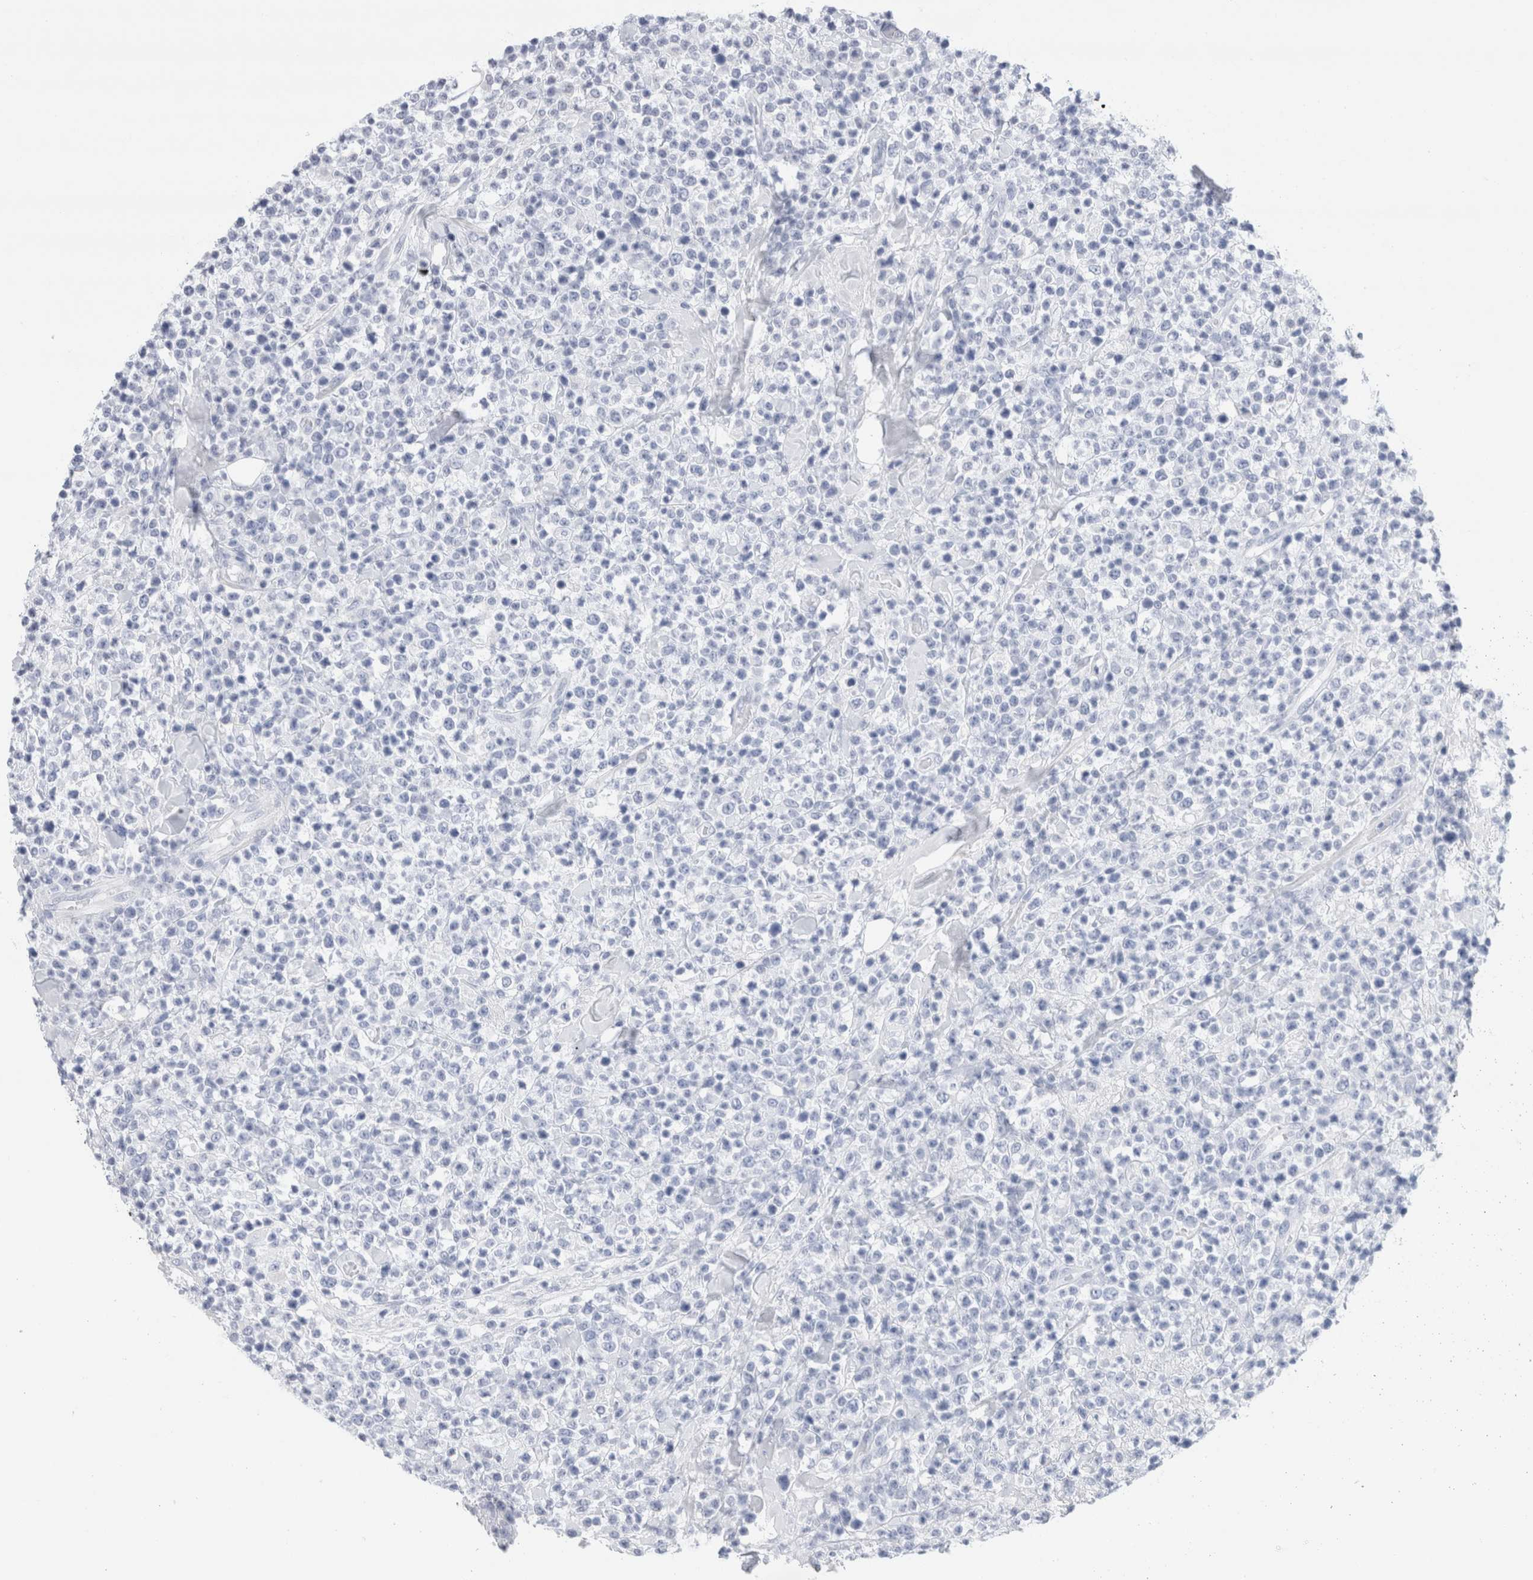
{"staining": {"intensity": "negative", "quantity": "none", "location": "none"}, "tissue": "lymphoma", "cell_type": "Tumor cells", "image_type": "cancer", "snomed": [{"axis": "morphology", "description": "Malignant lymphoma, non-Hodgkin's type, High grade"}, {"axis": "topography", "description": "Colon"}], "caption": "High-grade malignant lymphoma, non-Hodgkin's type was stained to show a protein in brown. There is no significant staining in tumor cells. (Stains: DAB immunohistochemistry with hematoxylin counter stain, Microscopy: brightfield microscopy at high magnification).", "gene": "ECHDC2", "patient": {"sex": "female", "age": 53}}